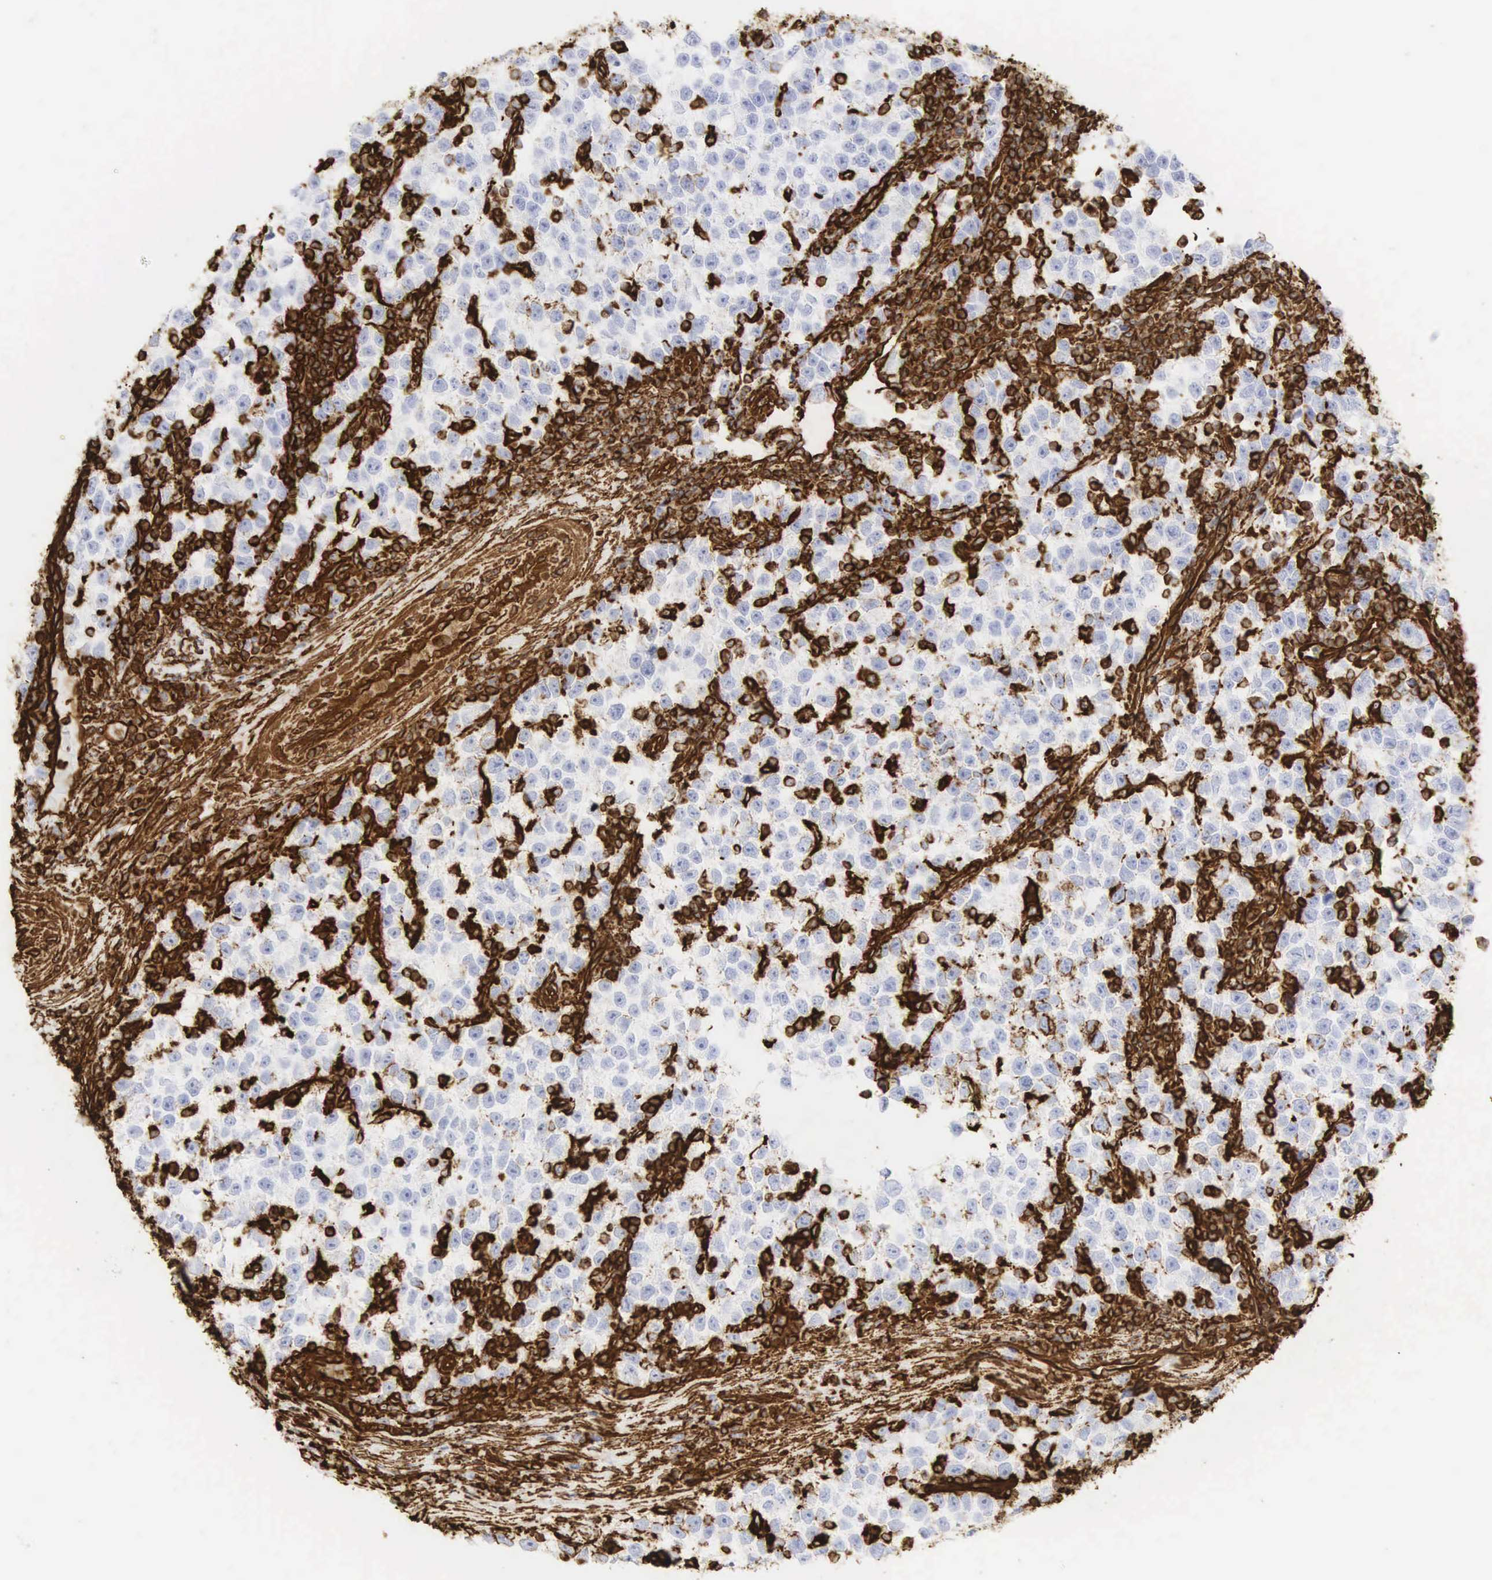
{"staining": {"intensity": "strong", "quantity": "<25%", "location": "cytoplasmic/membranous,nuclear"}, "tissue": "testis cancer", "cell_type": "Tumor cells", "image_type": "cancer", "snomed": [{"axis": "morphology", "description": "Seminoma, NOS"}, {"axis": "topography", "description": "Testis"}], "caption": "DAB immunohistochemical staining of human testis cancer (seminoma) reveals strong cytoplasmic/membranous and nuclear protein staining in about <25% of tumor cells.", "gene": "VIM", "patient": {"sex": "male", "age": 43}}